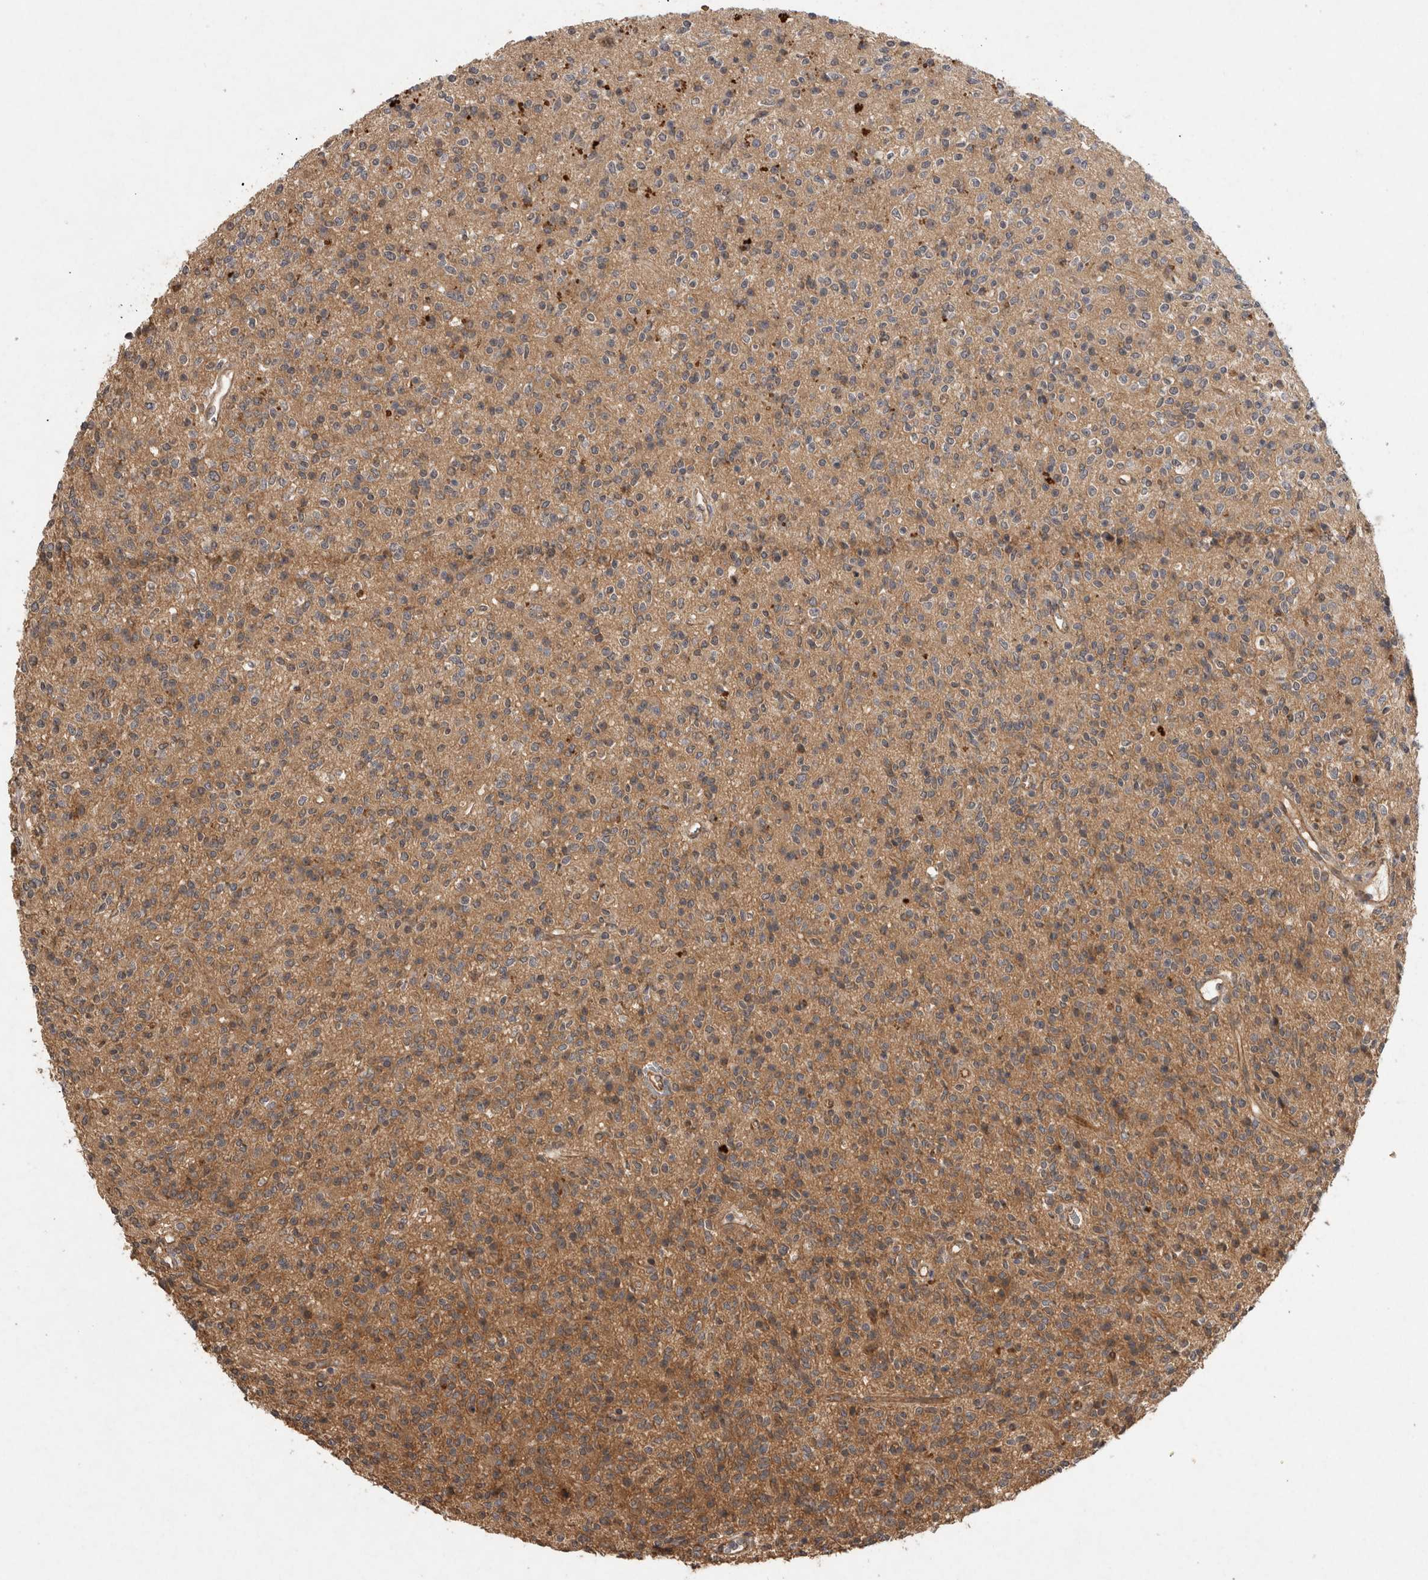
{"staining": {"intensity": "moderate", "quantity": ">75%", "location": "cytoplasmic/membranous"}, "tissue": "glioma", "cell_type": "Tumor cells", "image_type": "cancer", "snomed": [{"axis": "morphology", "description": "Glioma, malignant, High grade"}, {"axis": "topography", "description": "Brain"}], "caption": "About >75% of tumor cells in human glioma display moderate cytoplasmic/membranous protein staining as visualized by brown immunohistochemical staining.", "gene": "RHPN1", "patient": {"sex": "male", "age": 34}}